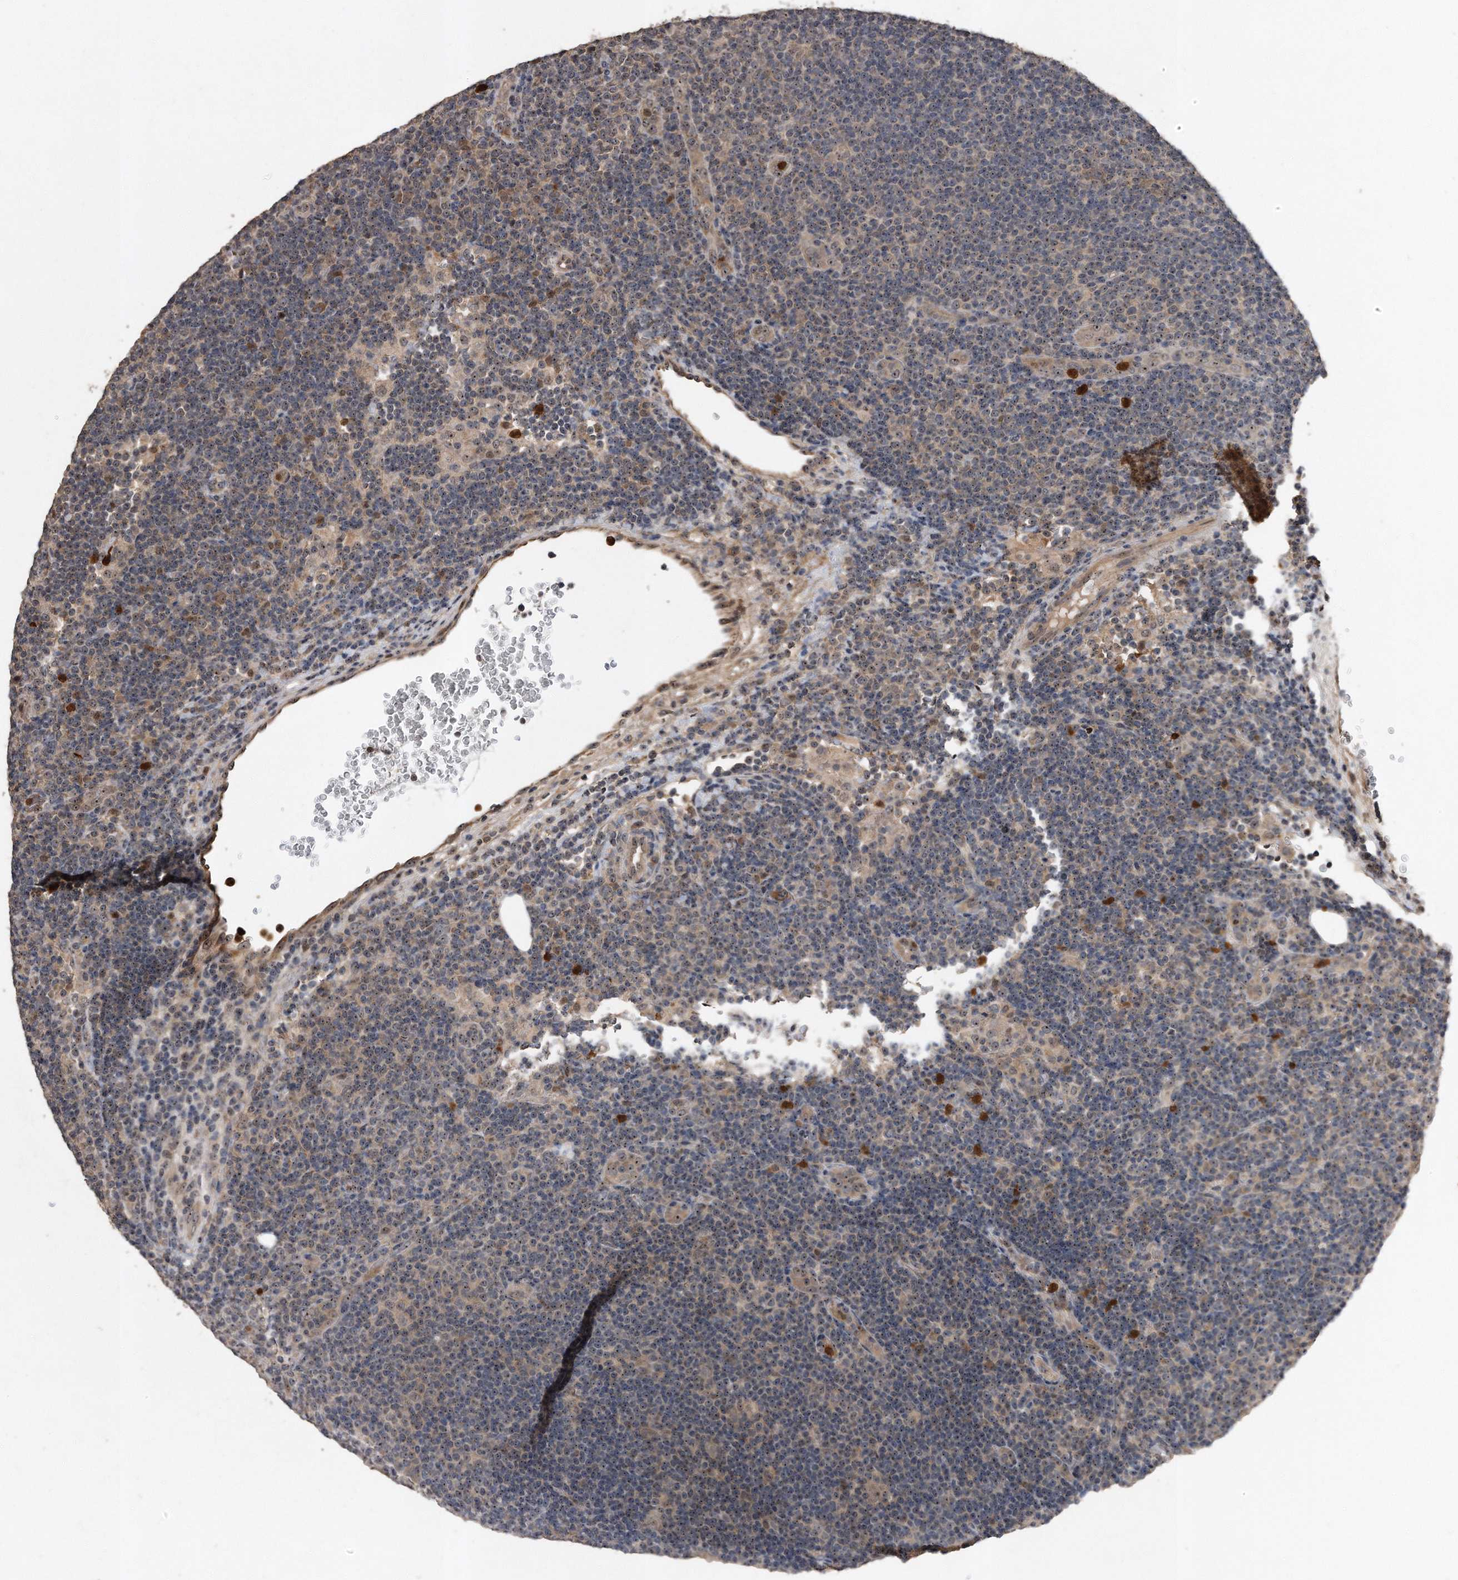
{"staining": {"intensity": "weak", "quantity": "25%-75%", "location": "nuclear"}, "tissue": "lymphoma", "cell_type": "Tumor cells", "image_type": "cancer", "snomed": [{"axis": "morphology", "description": "Hodgkin's disease, NOS"}, {"axis": "topography", "description": "Lymph node"}], "caption": "Tumor cells demonstrate weak nuclear staining in about 25%-75% of cells in lymphoma. (brown staining indicates protein expression, while blue staining denotes nuclei).", "gene": "PELO", "patient": {"sex": "female", "age": 57}}